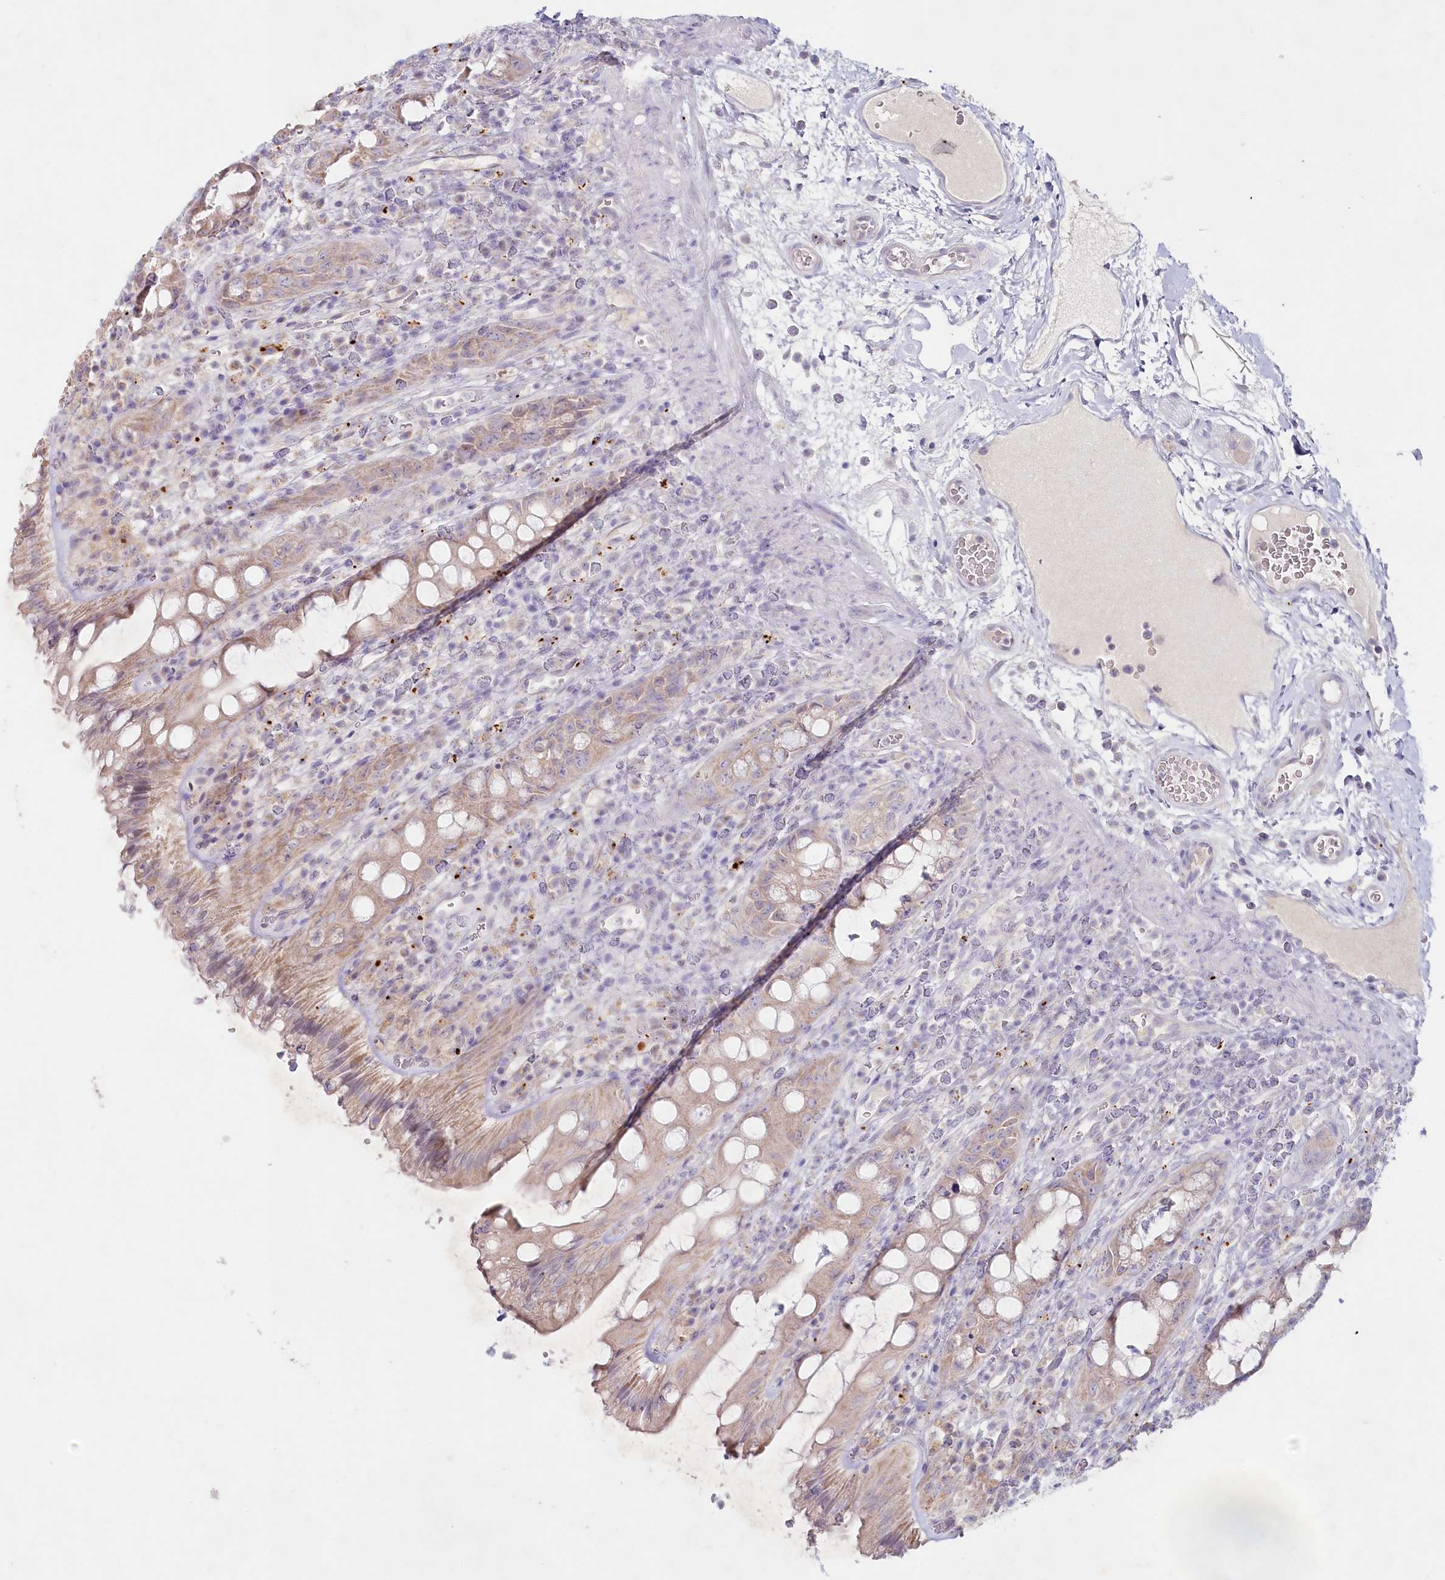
{"staining": {"intensity": "weak", "quantity": ">75%", "location": "cytoplasmic/membranous"}, "tissue": "rectum", "cell_type": "Glandular cells", "image_type": "normal", "snomed": [{"axis": "morphology", "description": "Normal tissue, NOS"}, {"axis": "topography", "description": "Rectum"}], "caption": "High-power microscopy captured an IHC micrograph of unremarkable rectum, revealing weak cytoplasmic/membranous positivity in about >75% of glandular cells. (Stains: DAB (3,3'-diaminobenzidine) in brown, nuclei in blue, Microscopy: brightfield microscopy at high magnification).", "gene": "PSAPL1", "patient": {"sex": "female", "age": 57}}